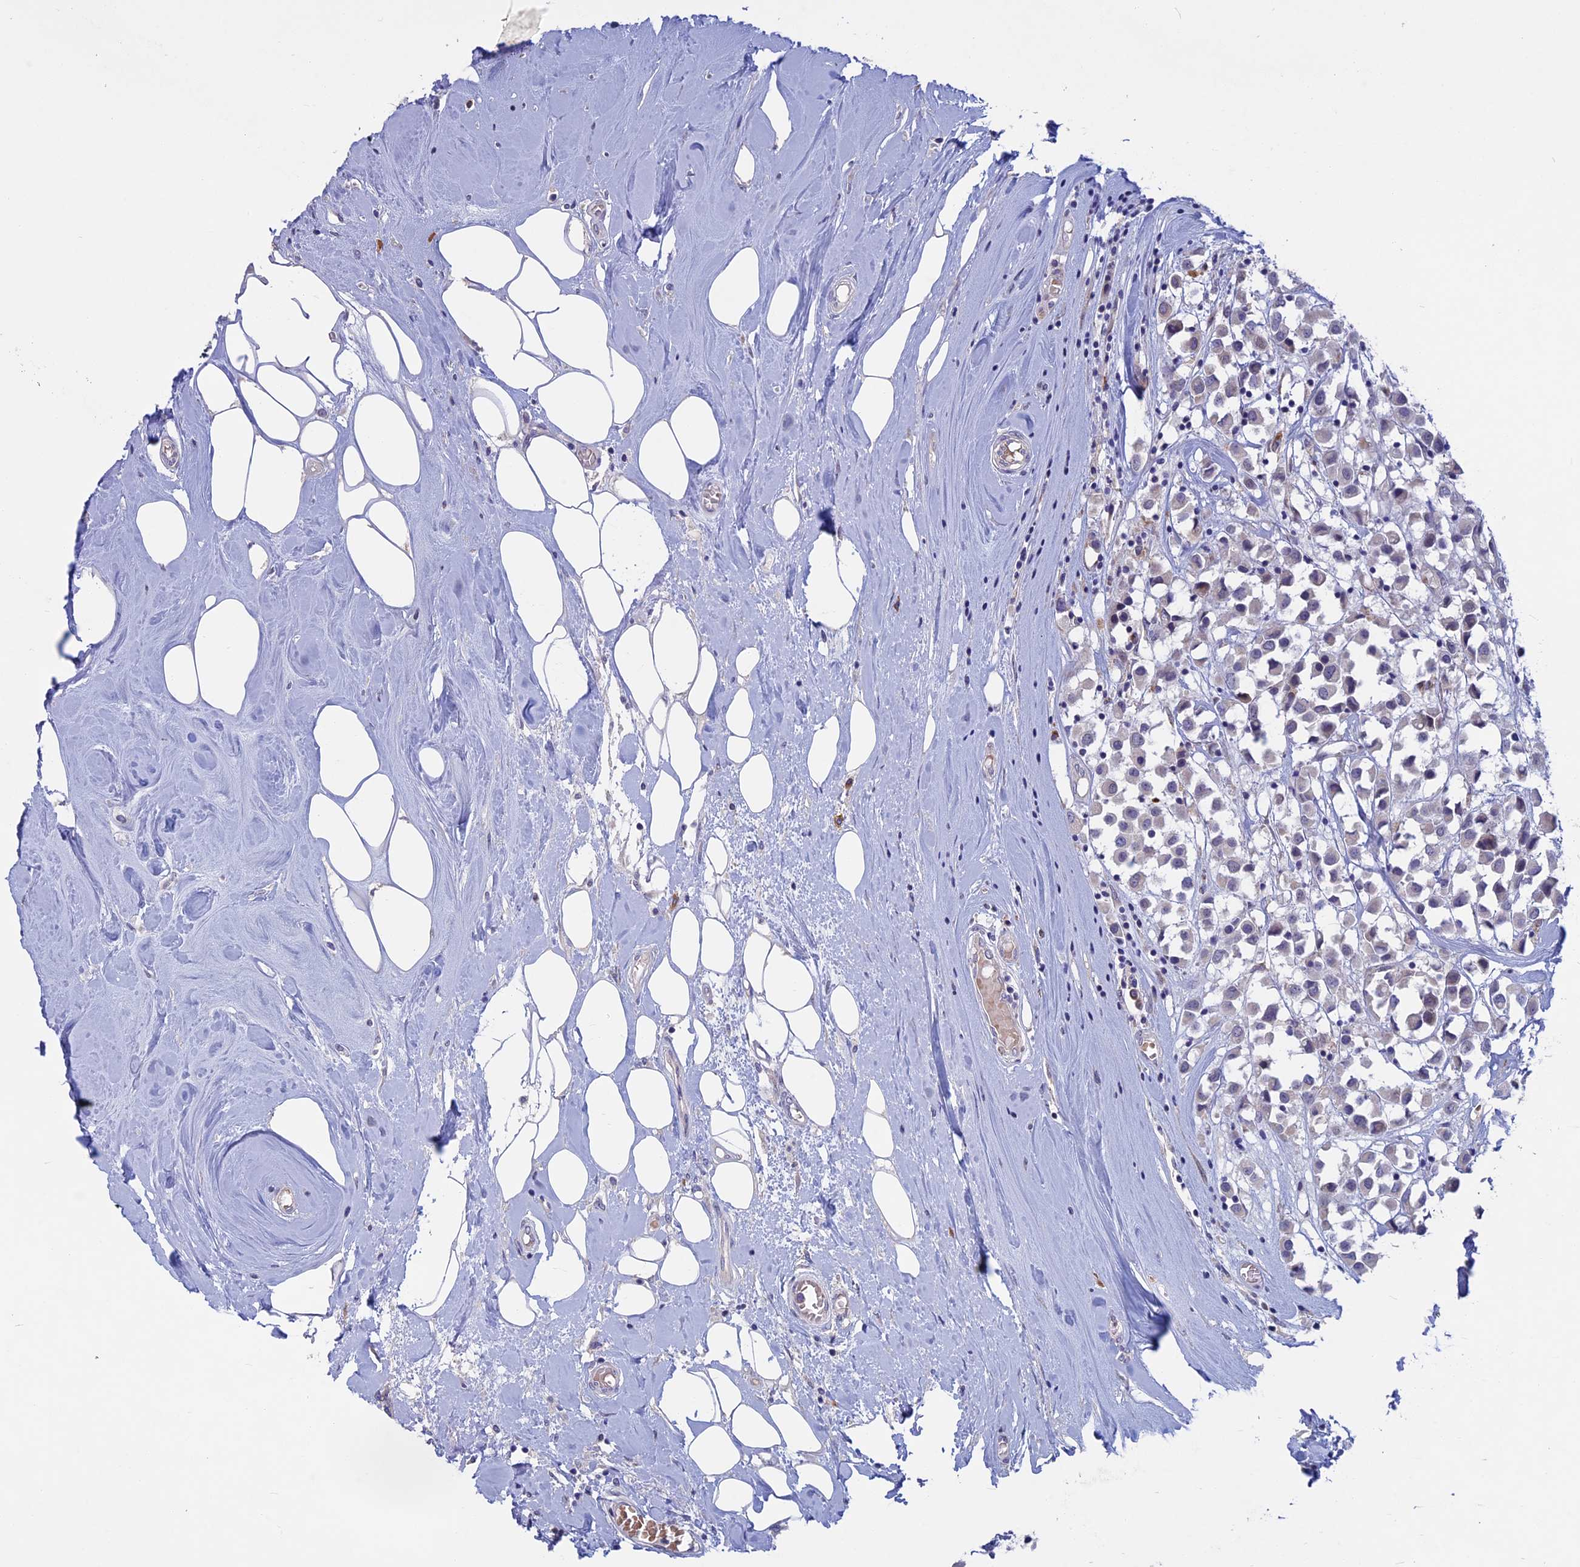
{"staining": {"intensity": "negative", "quantity": "none", "location": "none"}, "tissue": "breast cancer", "cell_type": "Tumor cells", "image_type": "cancer", "snomed": [{"axis": "morphology", "description": "Duct carcinoma"}, {"axis": "topography", "description": "Breast"}], "caption": "Histopathology image shows no protein expression in tumor cells of breast cancer (intraductal carcinoma) tissue. The staining was performed using DAB to visualize the protein expression in brown, while the nuclei were stained in blue with hematoxylin (Magnification: 20x).", "gene": "SLC2A6", "patient": {"sex": "female", "age": 61}}